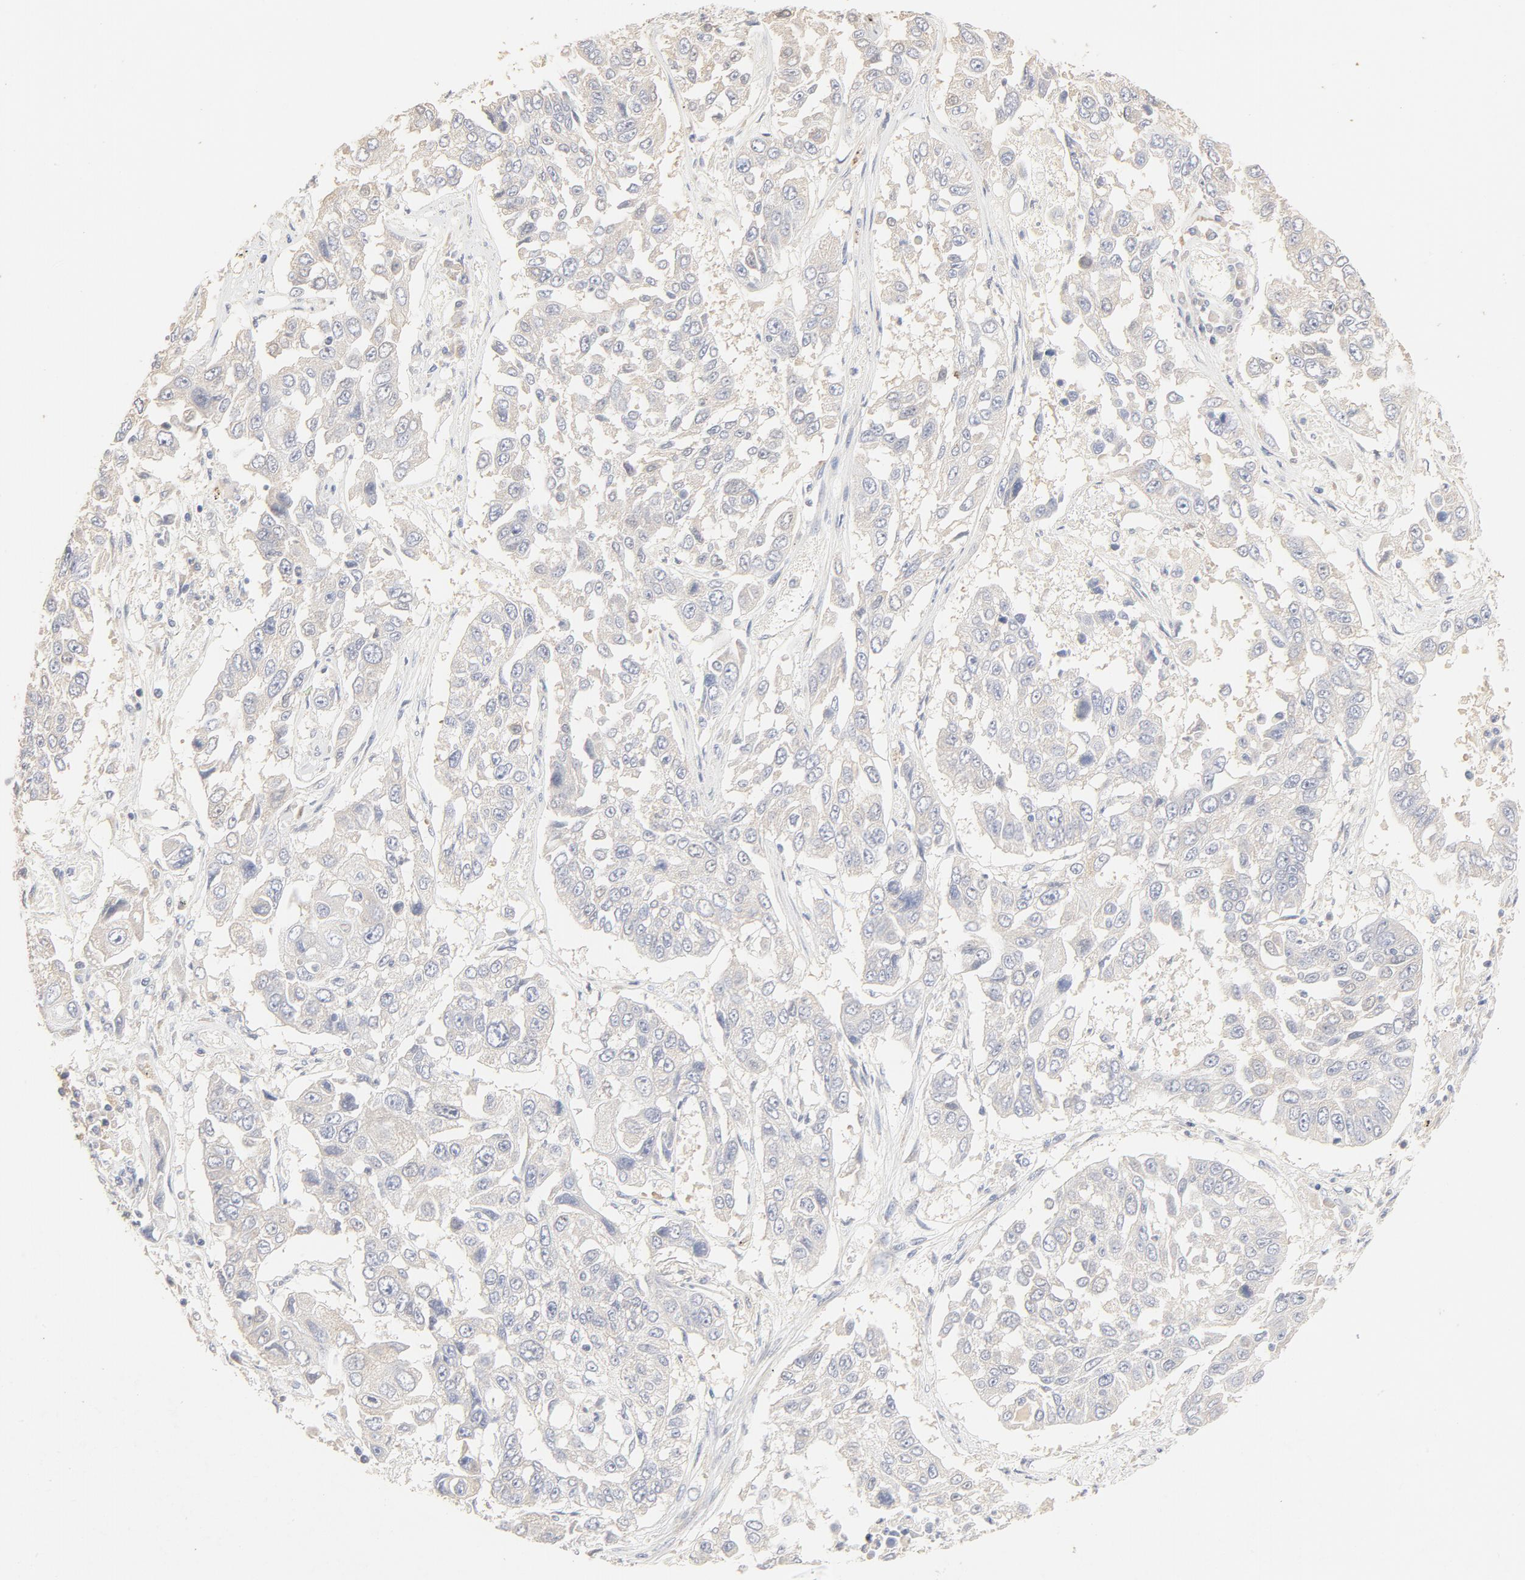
{"staining": {"intensity": "negative", "quantity": "none", "location": "none"}, "tissue": "lung cancer", "cell_type": "Tumor cells", "image_type": "cancer", "snomed": [{"axis": "morphology", "description": "Squamous cell carcinoma, NOS"}, {"axis": "topography", "description": "Lung"}], "caption": "High magnification brightfield microscopy of squamous cell carcinoma (lung) stained with DAB (3,3'-diaminobenzidine) (brown) and counterstained with hematoxylin (blue): tumor cells show no significant expression.", "gene": "FCGBP", "patient": {"sex": "male", "age": 71}}